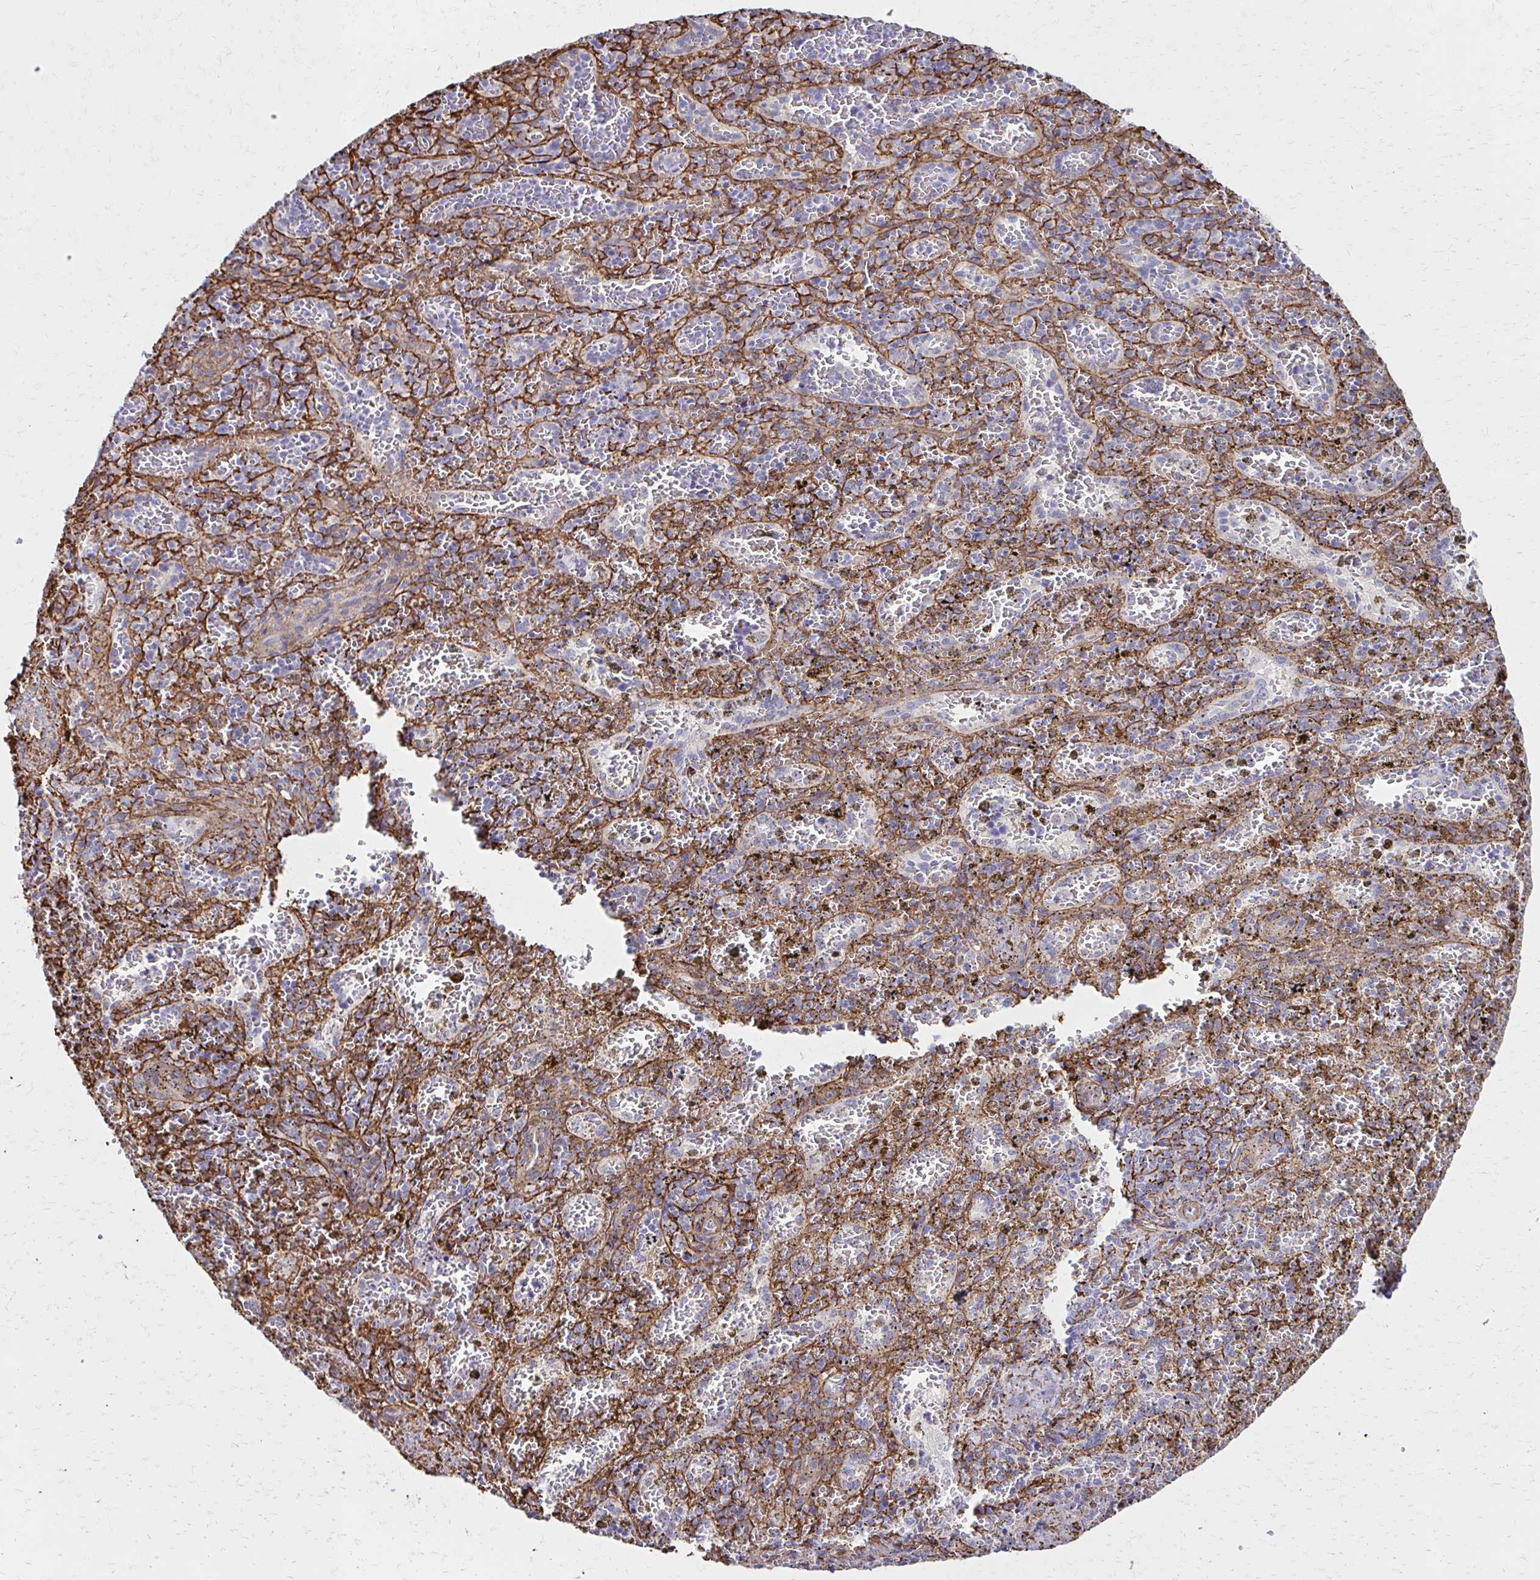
{"staining": {"intensity": "negative", "quantity": "none", "location": "none"}, "tissue": "spleen", "cell_type": "Cells in red pulp", "image_type": "normal", "snomed": [{"axis": "morphology", "description": "Normal tissue, NOS"}, {"axis": "topography", "description": "Spleen"}], "caption": "Immunohistochemical staining of unremarkable human spleen reveals no significant expression in cells in red pulp.", "gene": "TIMMDC1", "patient": {"sex": "female", "age": 50}}